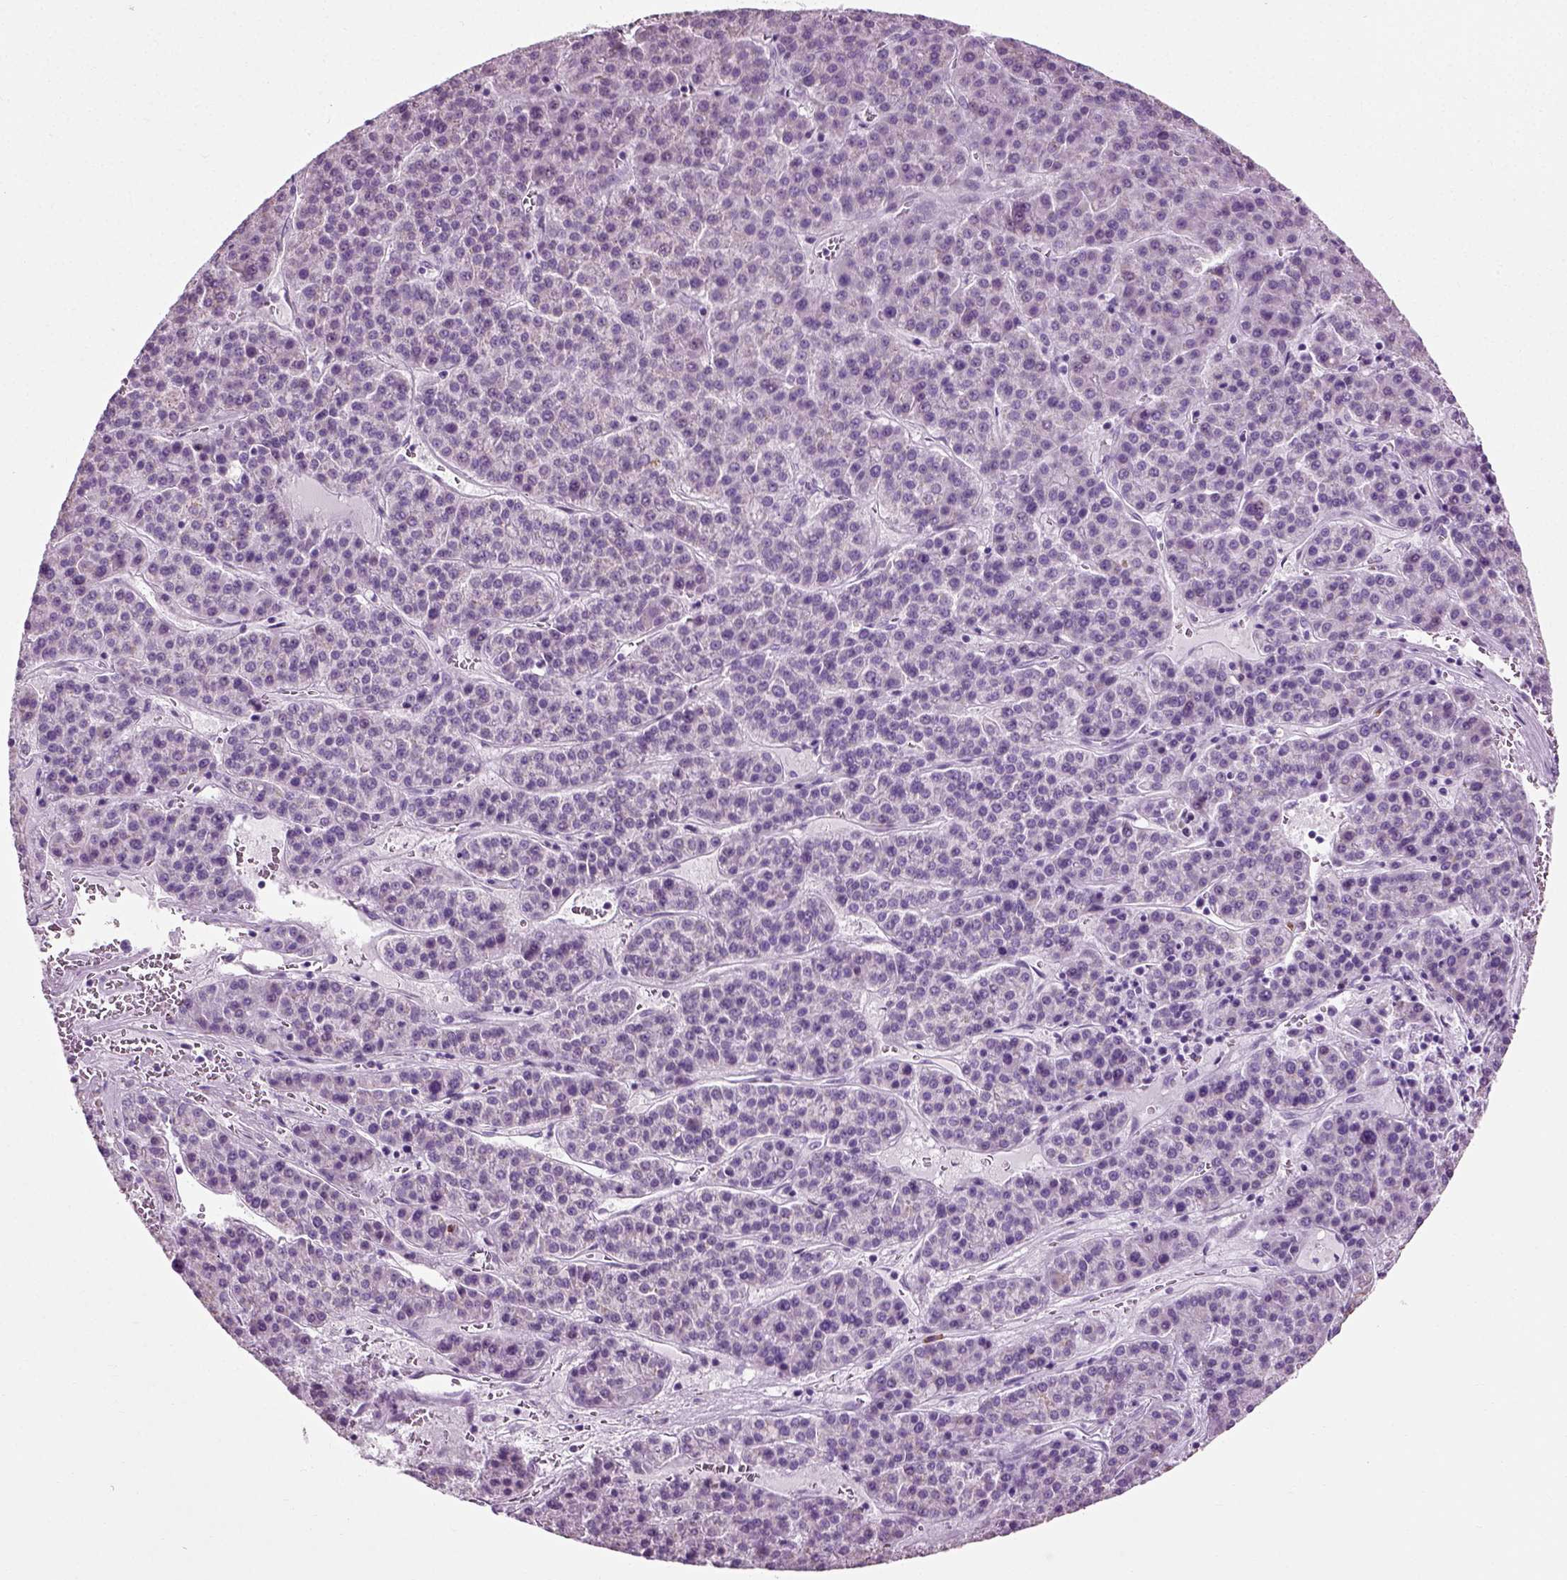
{"staining": {"intensity": "negative", "quantity": "none", "location": "none"}, "tissue": "liver cancer", "cell_type": "Tumor cells", "image_type": "cancer", "snomed": [{"axis": "morphology", "description": "Carcinoma, Hepatocellular, NOS"}, {"axis": "topography", "description": "Liver"}], "caption": "Liver cancer (hepatocellular carcinoma) was stained to show a protein in brown. There is no significant staining in tumor cells.", "gene": "SLC26A8", "patient": {"sex": "female", "age": 58}}